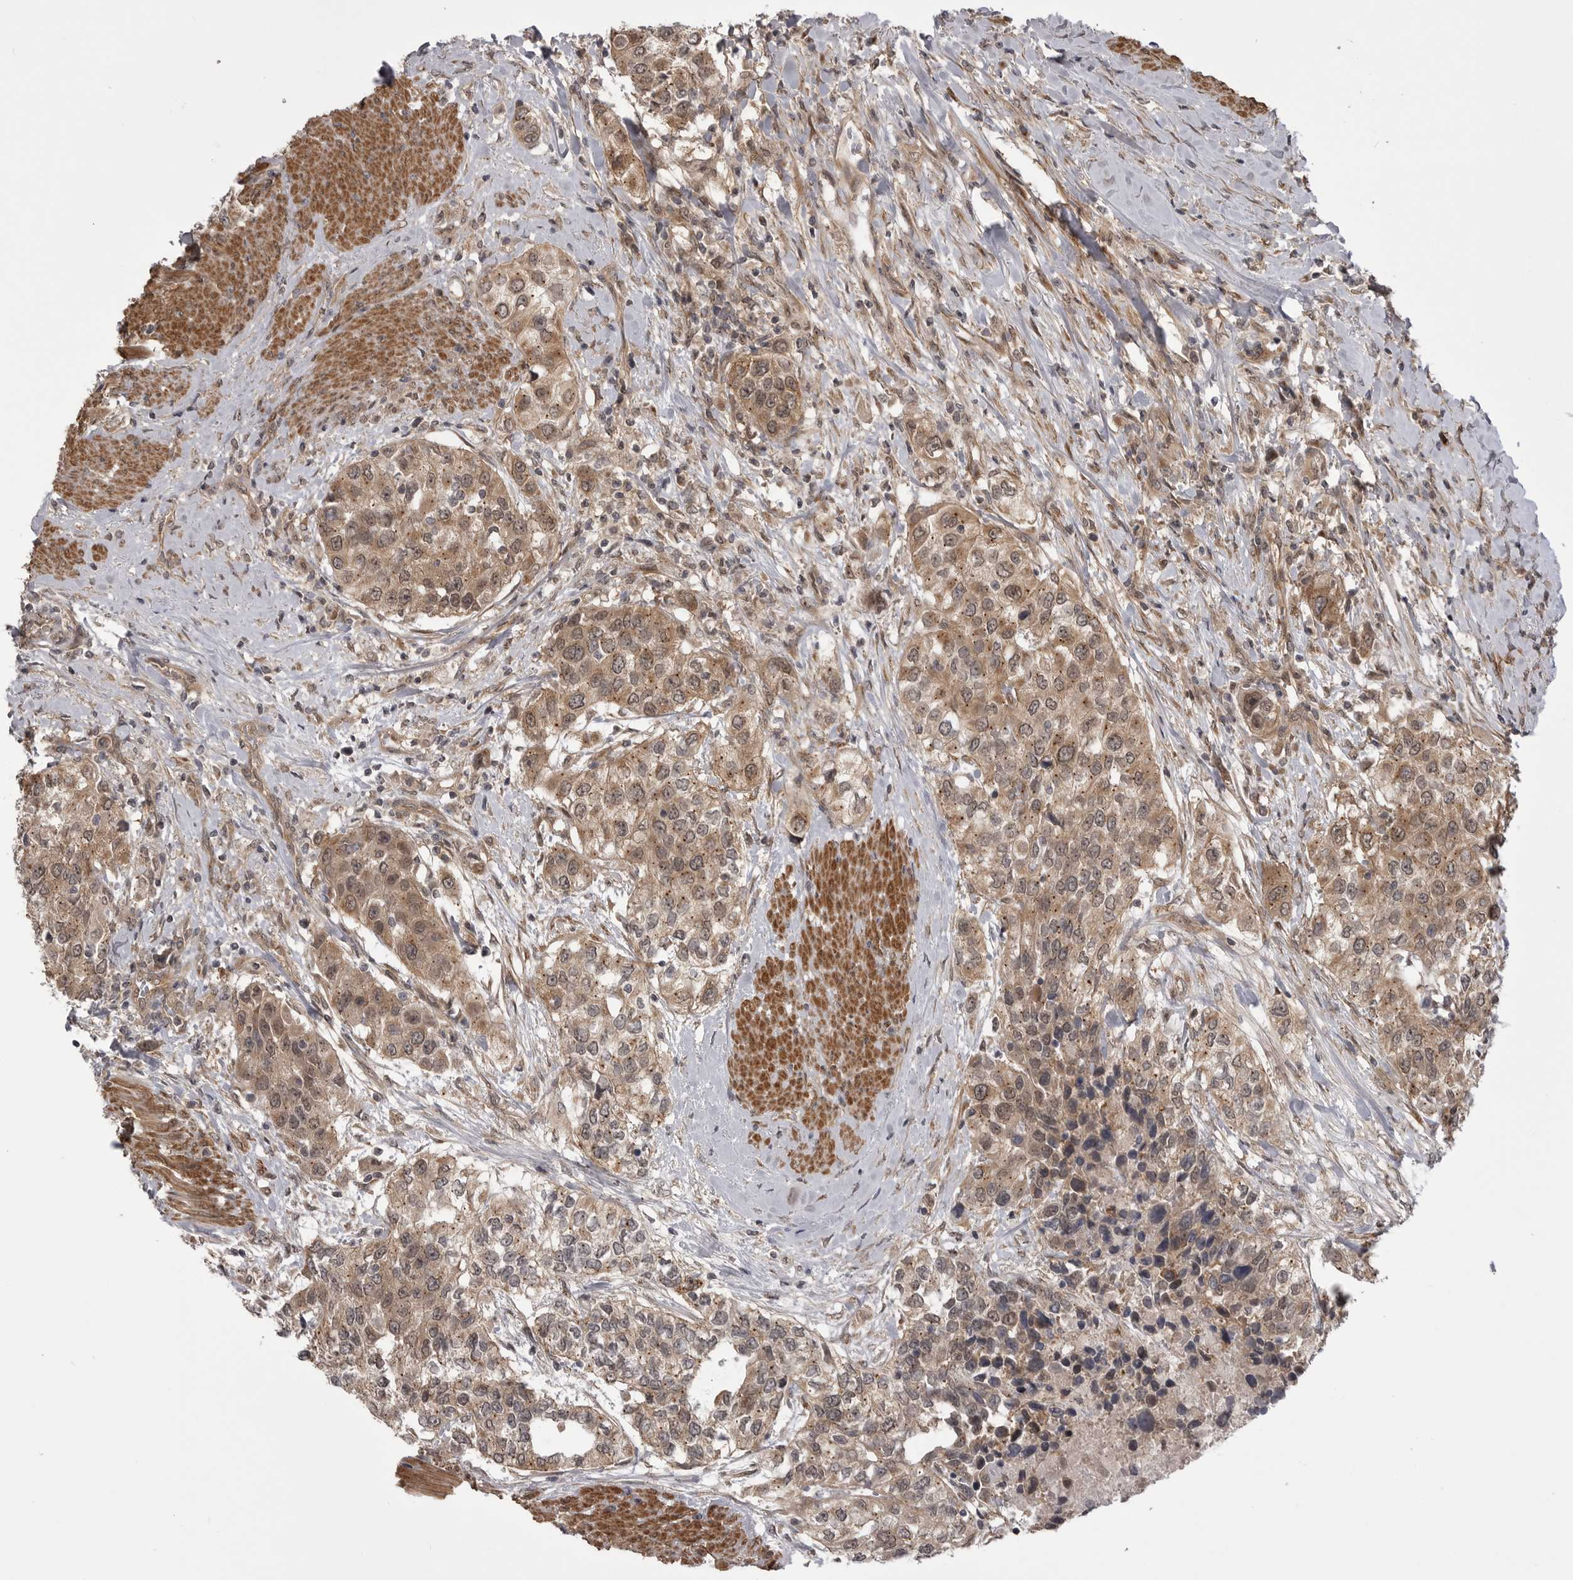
{"staining": {"intensity": "moderate", "quantity": ">75%", "location": "cytoplasmic/membranous,nuclear"}, "tissue": "urothelial cancer", "cell_type": "Tumor cells", "image_type": "cancer", "snomed": [{"axis": "morphology", "description": "Urothelial carcinoma, High grade"}, {"axis": "topography", "description": "Urinary bladder"}], "caption": "High-grade urothelial carcinoma stained with a brown dye shows moderate cytoplasmic/membranous and nuclear positive expression in approximately >75% of tumor cells.", "gene": "PDCL", "patient": {"sex": "female", "age": 80}}